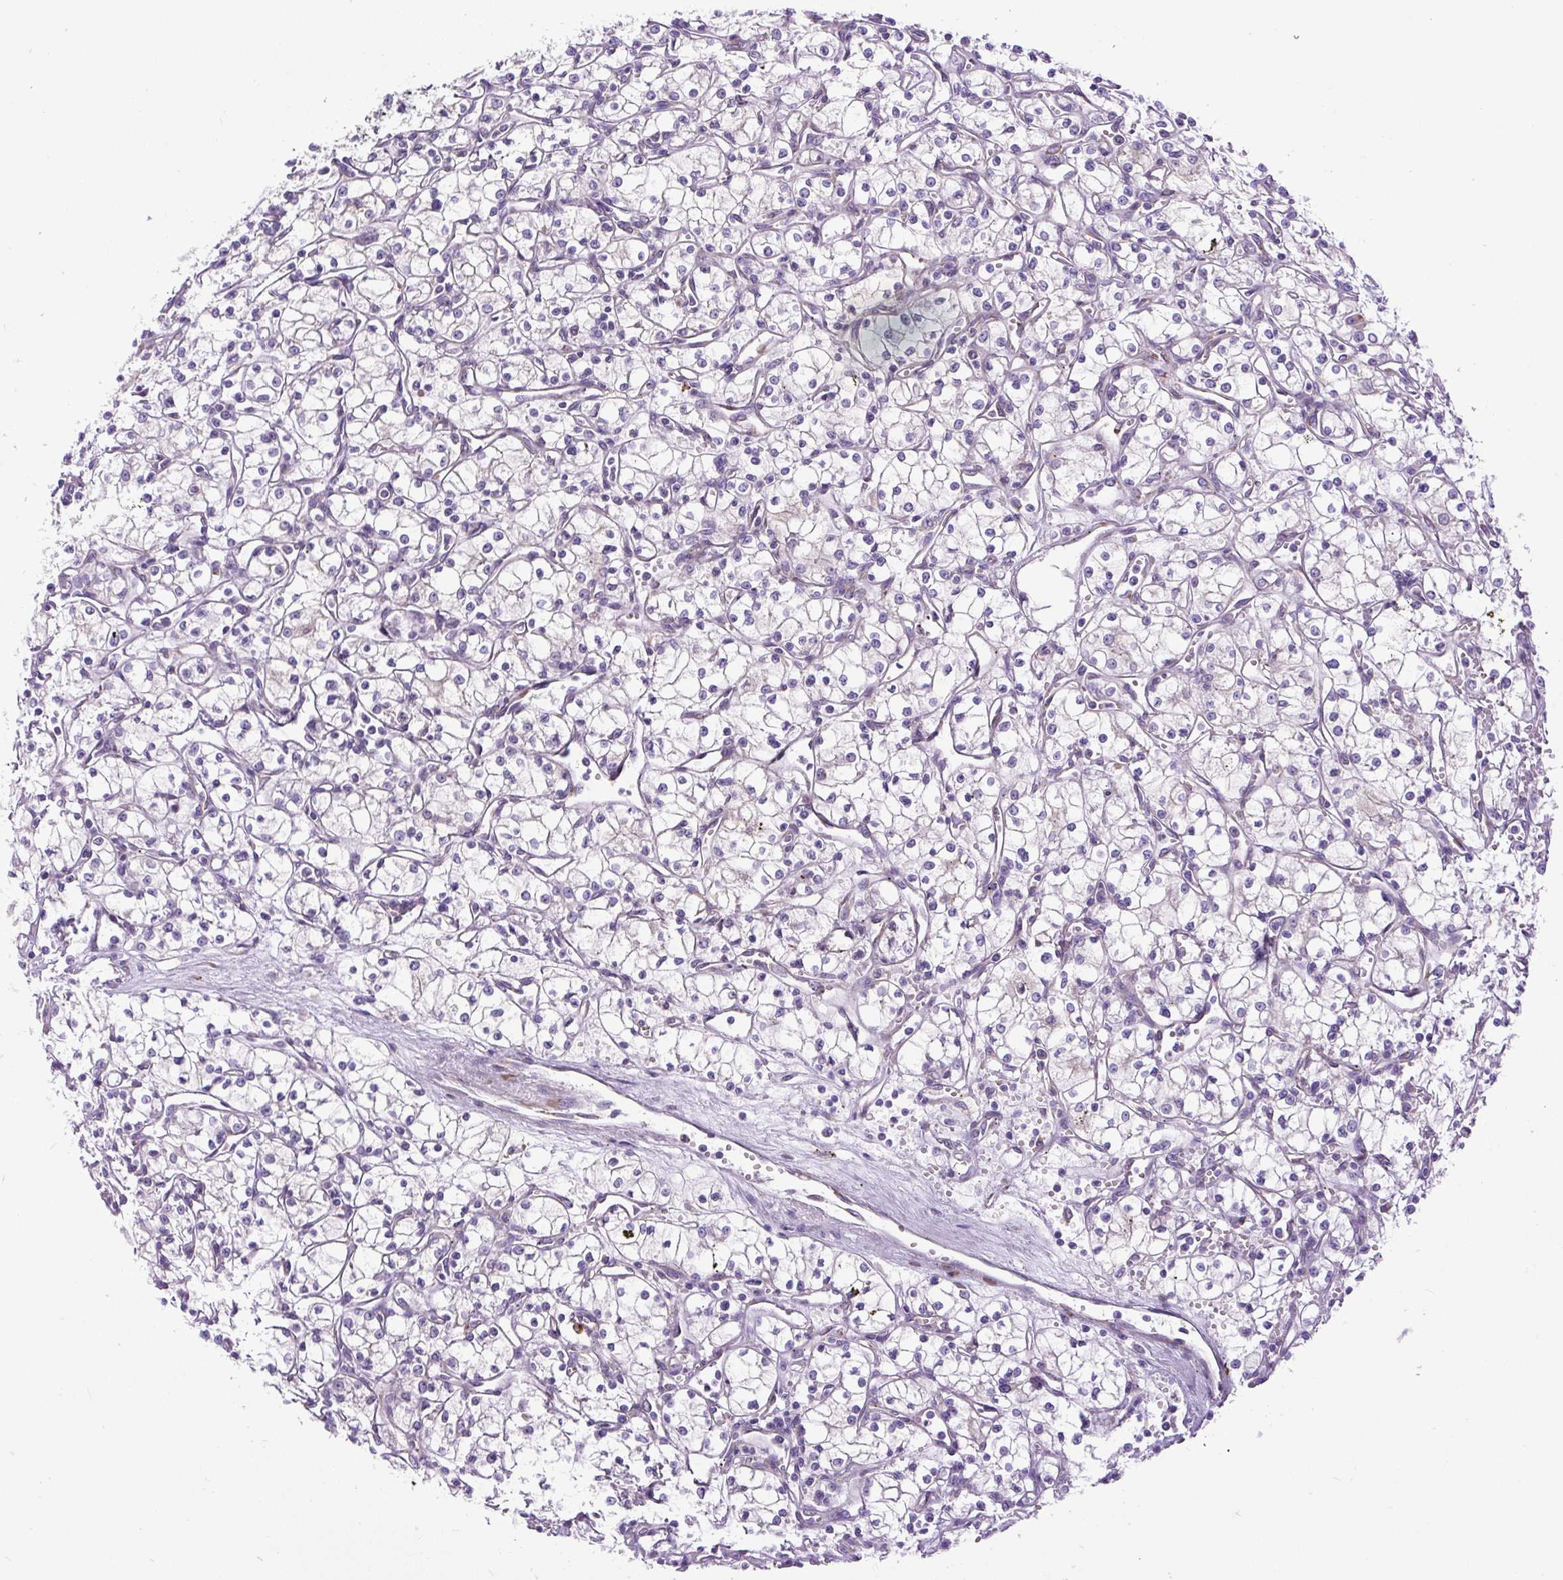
{"staining": {"intensity": "negative", "quantity": "none", "location": "none"}, "tissue": "renal cancer", "cell_type": "Tumor cells", "image_type": "cancer", "snomed": [{"axis": "morphology", "description": "Adenocarcinoma, NOS"}, {"axis": "topography", "description": "Kidney"}], "caption": "This is an immunohistochemistry image of human renal cancer. There is no expression in tumor cells.", "gene": "DDOST", "patient": {"sex": "male", "age": 59}}